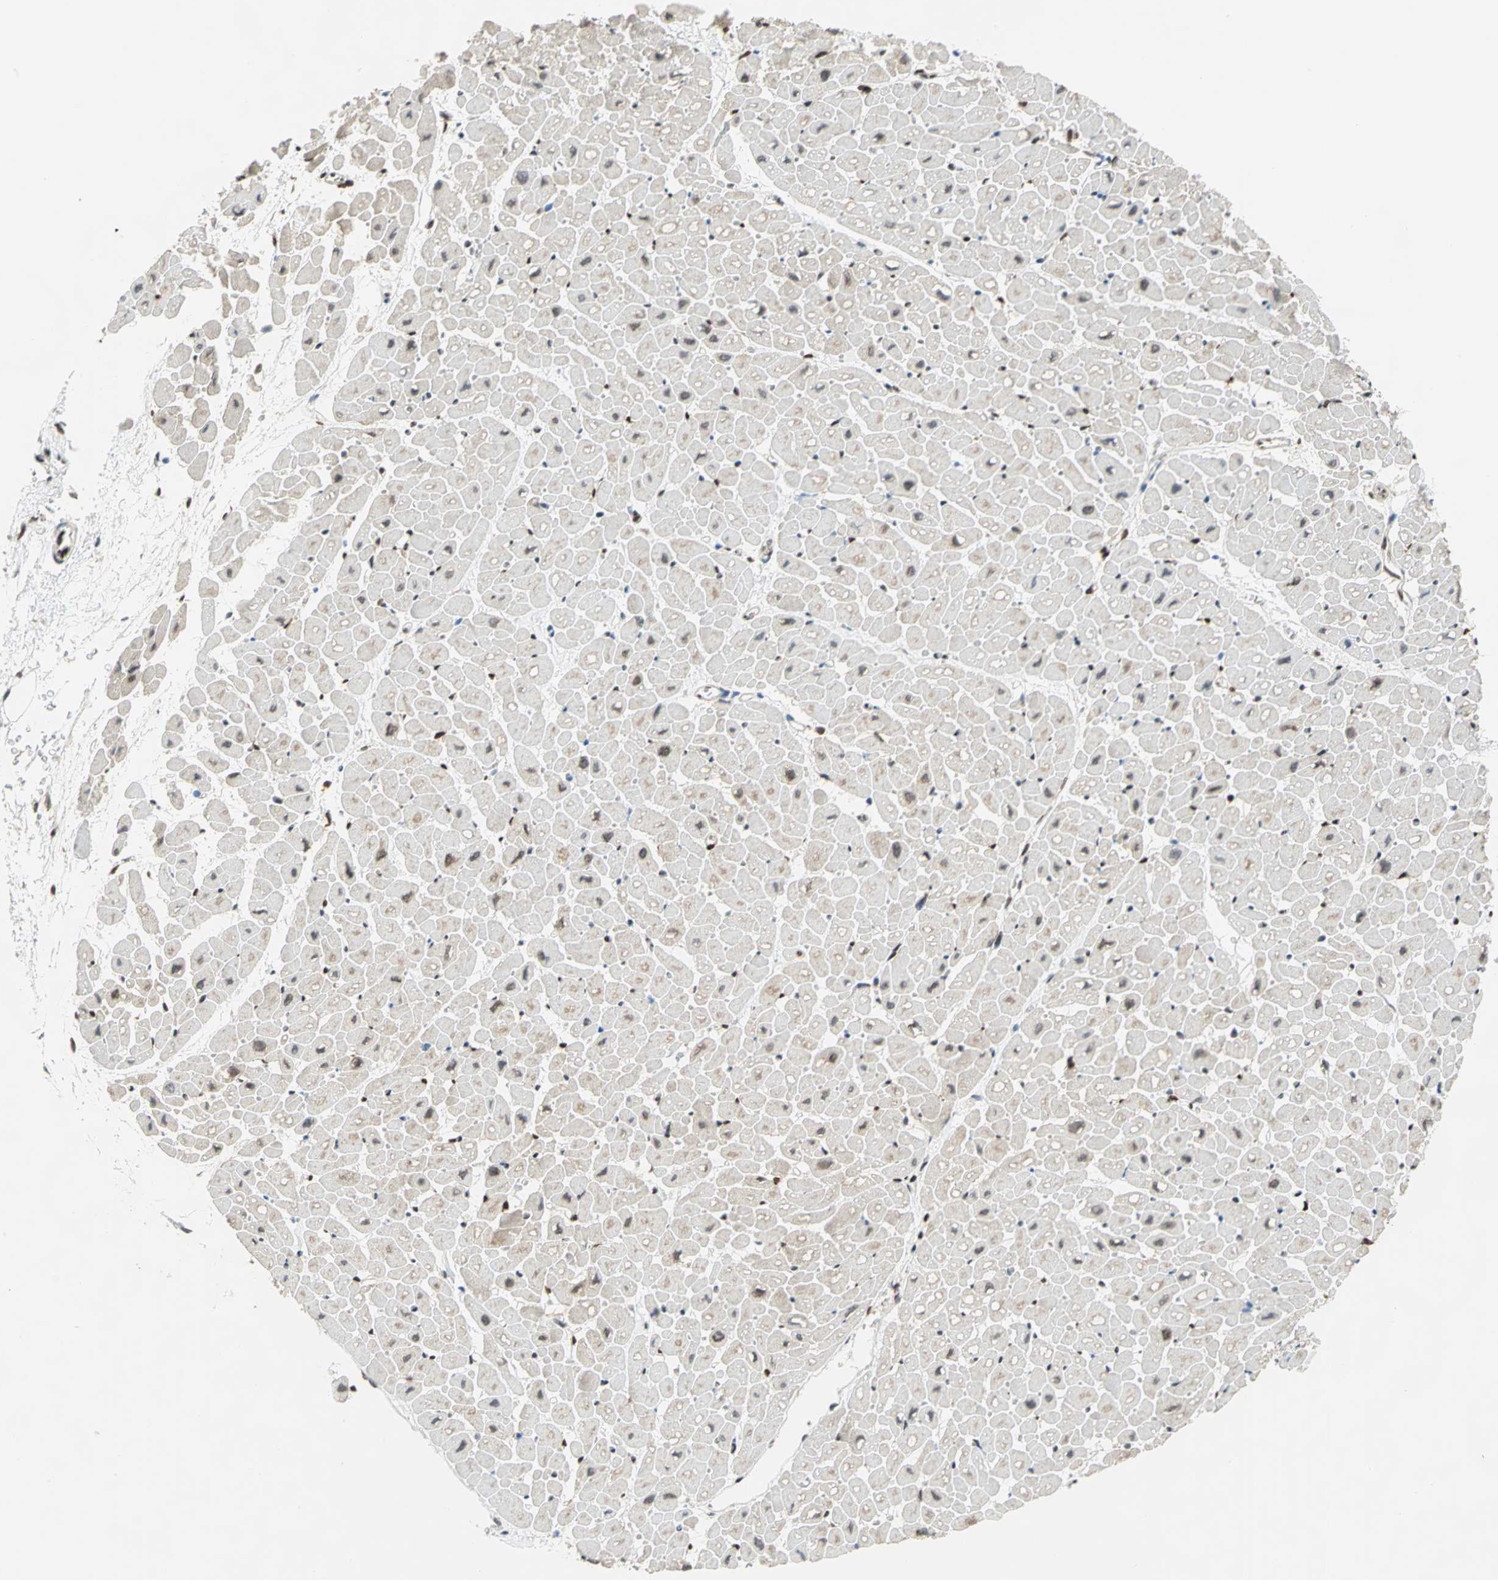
{"staining": {"intensity": "weak", "quantity": "<25%", "location": "cytoplasmic/membranous,nuclear"}, "tissue": "heart muscle", "cell_type": "Cardiomyocytes", "image_type": "normal", "snomed": [{"axis": "morphology", "description": "Normal tissue, NOS"}, {"axis": "topography", "description": "Heart"}], "caption": "Immunohistochemical staining of unremarkable heart muscle exhibits no significant expression in cardiomyocytes. Brightfield microscopy of immunohistochemistry stained with DAB (brown) and hematoxylin (blue), captured at high magnification.", "gene": "RBFOX2", "patient": {"sex": "male", "age": 45}}